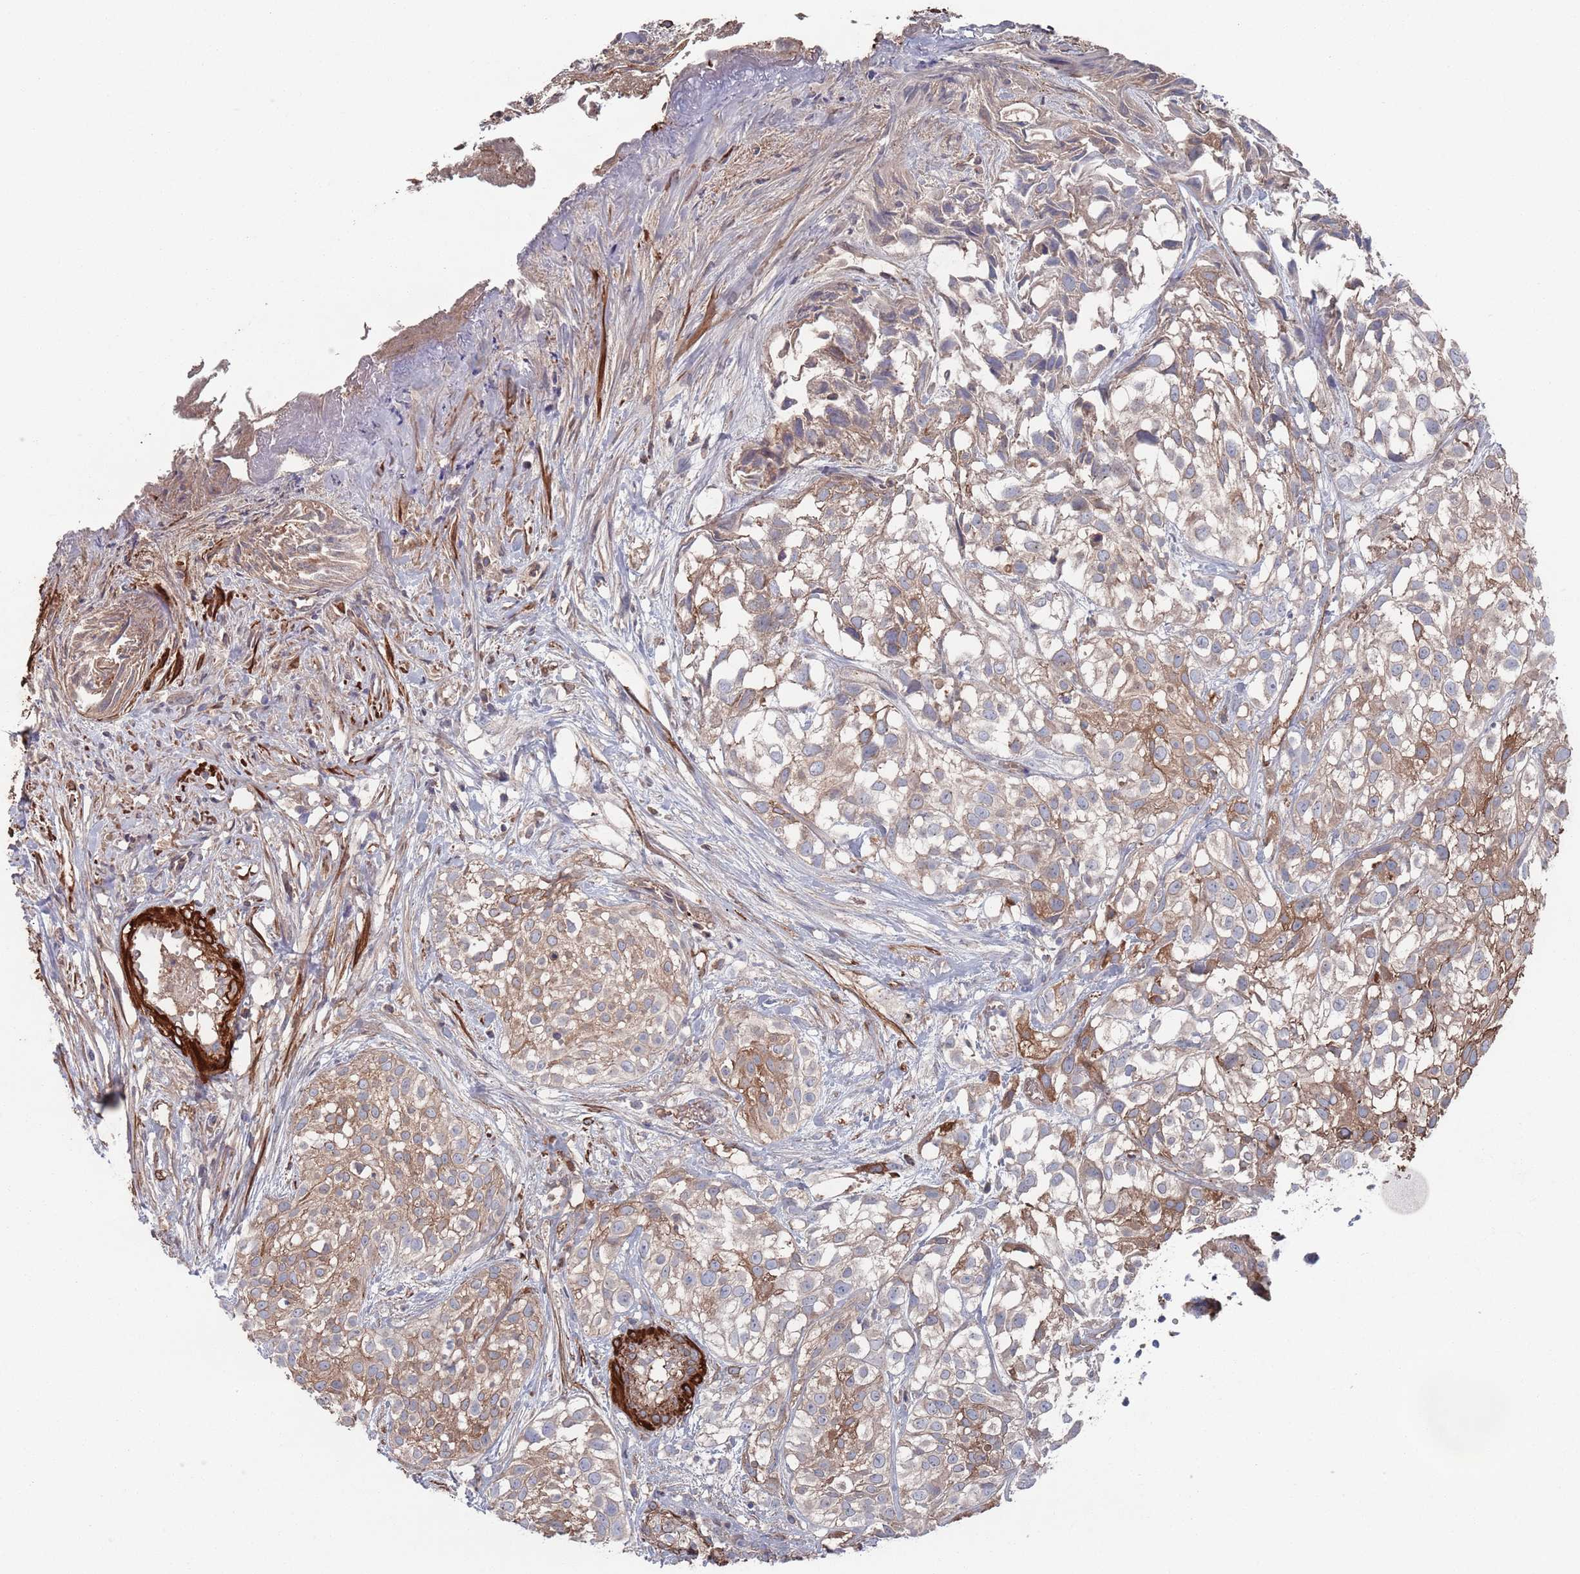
{"staining": {"intensity": "weak", "quantity": ">75%", "location": "cytoplasmic/membranous"}, "tissue": "urothelial cancer", "cell_type": "Tumor cells", "image_type": "cancer", "snomed": [{"axis": "morphology", "description": "Urothelial carcinoma, High grade"}, {"axis": "topography", "description": "Urinary bladder"}], "caption": "Weak cytoplasmic/membranous expression for a protein is seen in about >75% of tumor cells of high-grade urothelial carcinoma using IHC.", "gene": "PLEKHA4", "patient": {"sex": "male", "age": 56}}